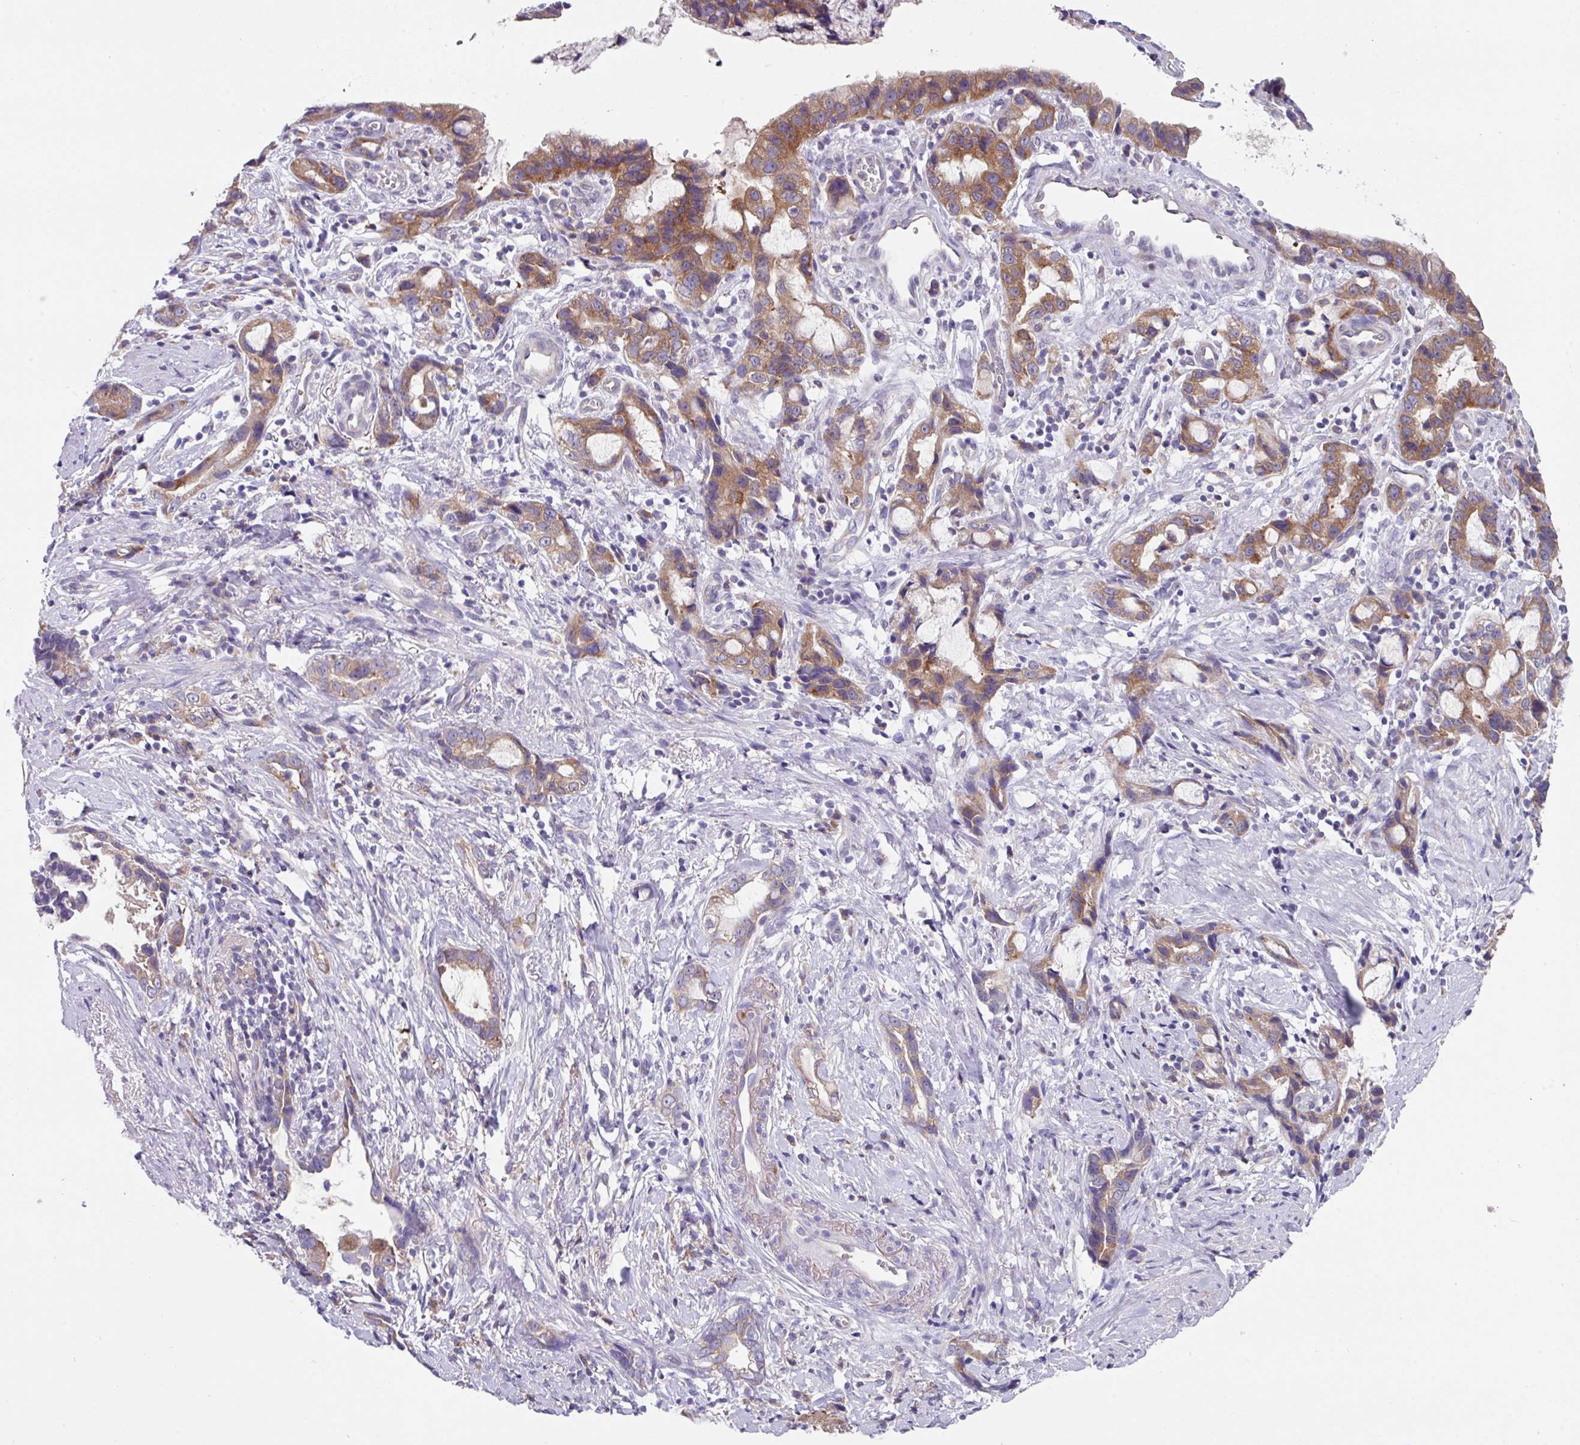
{"staining": {"intensity": "moderate", "quantity": "25%-75%", "location": "cytoplasmic/membranous"}, "tissue": "stomach cancer", "cell_type": "Tumor cells", "image_type": "cancer", "snomed": [{"axis": "morphology", "description": "Adenocarcinoma, NOS"}, {"axis": "topography", "description": "Stomach"}], "caption": "Tumor cells display medium levels of moderate cytoplasmic/membranous positivity in approximately 25%-75% of cells in human stomach adenocarcinoma.", "gene": "EIF4B", "patient": {"sex": "male", "age": 55}}